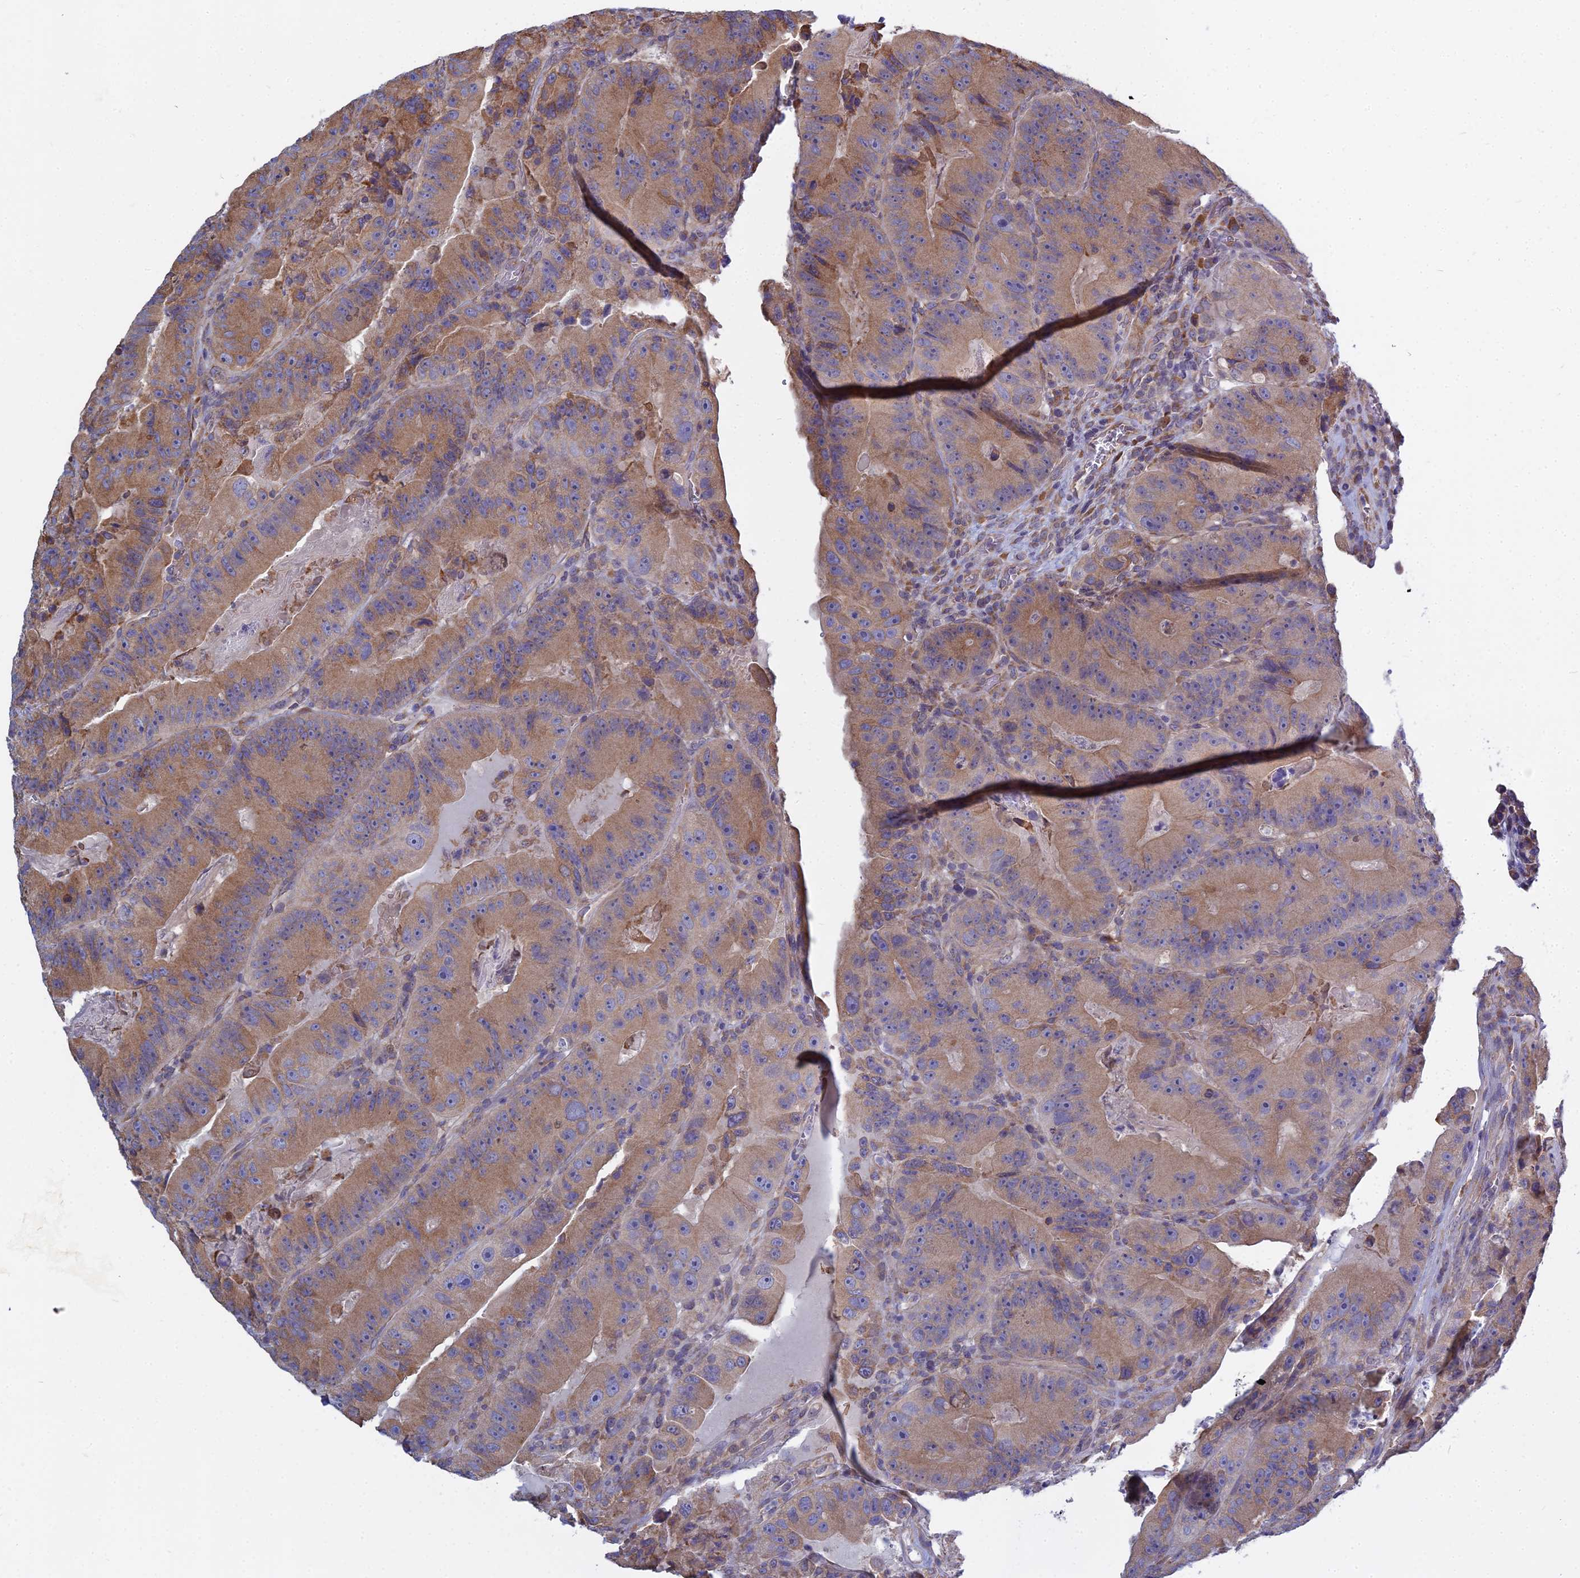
{"staining": {"intensity": "moderate", "quantity": ">75%", "location": "cytoplasmic/membranous"}, "tissue": "colorectal cancer", "cell_type": "Tumor cells", "image_type": "cancer", "snomed": [{"axis": "morphology", "description": "Adenocarcinoma, NOS"}, {"axis": "topography", "description": "Colon"}], "caption": "Approximately >75% of tumor cells in human adenocarcinoma (colorectal) exhibit moderate cytoplasmic/membranous protein expression as visualized by brown immunohistochemical staining.", "gene": "KIAA1143", "patient": {"sex": "female", "age": 86}}